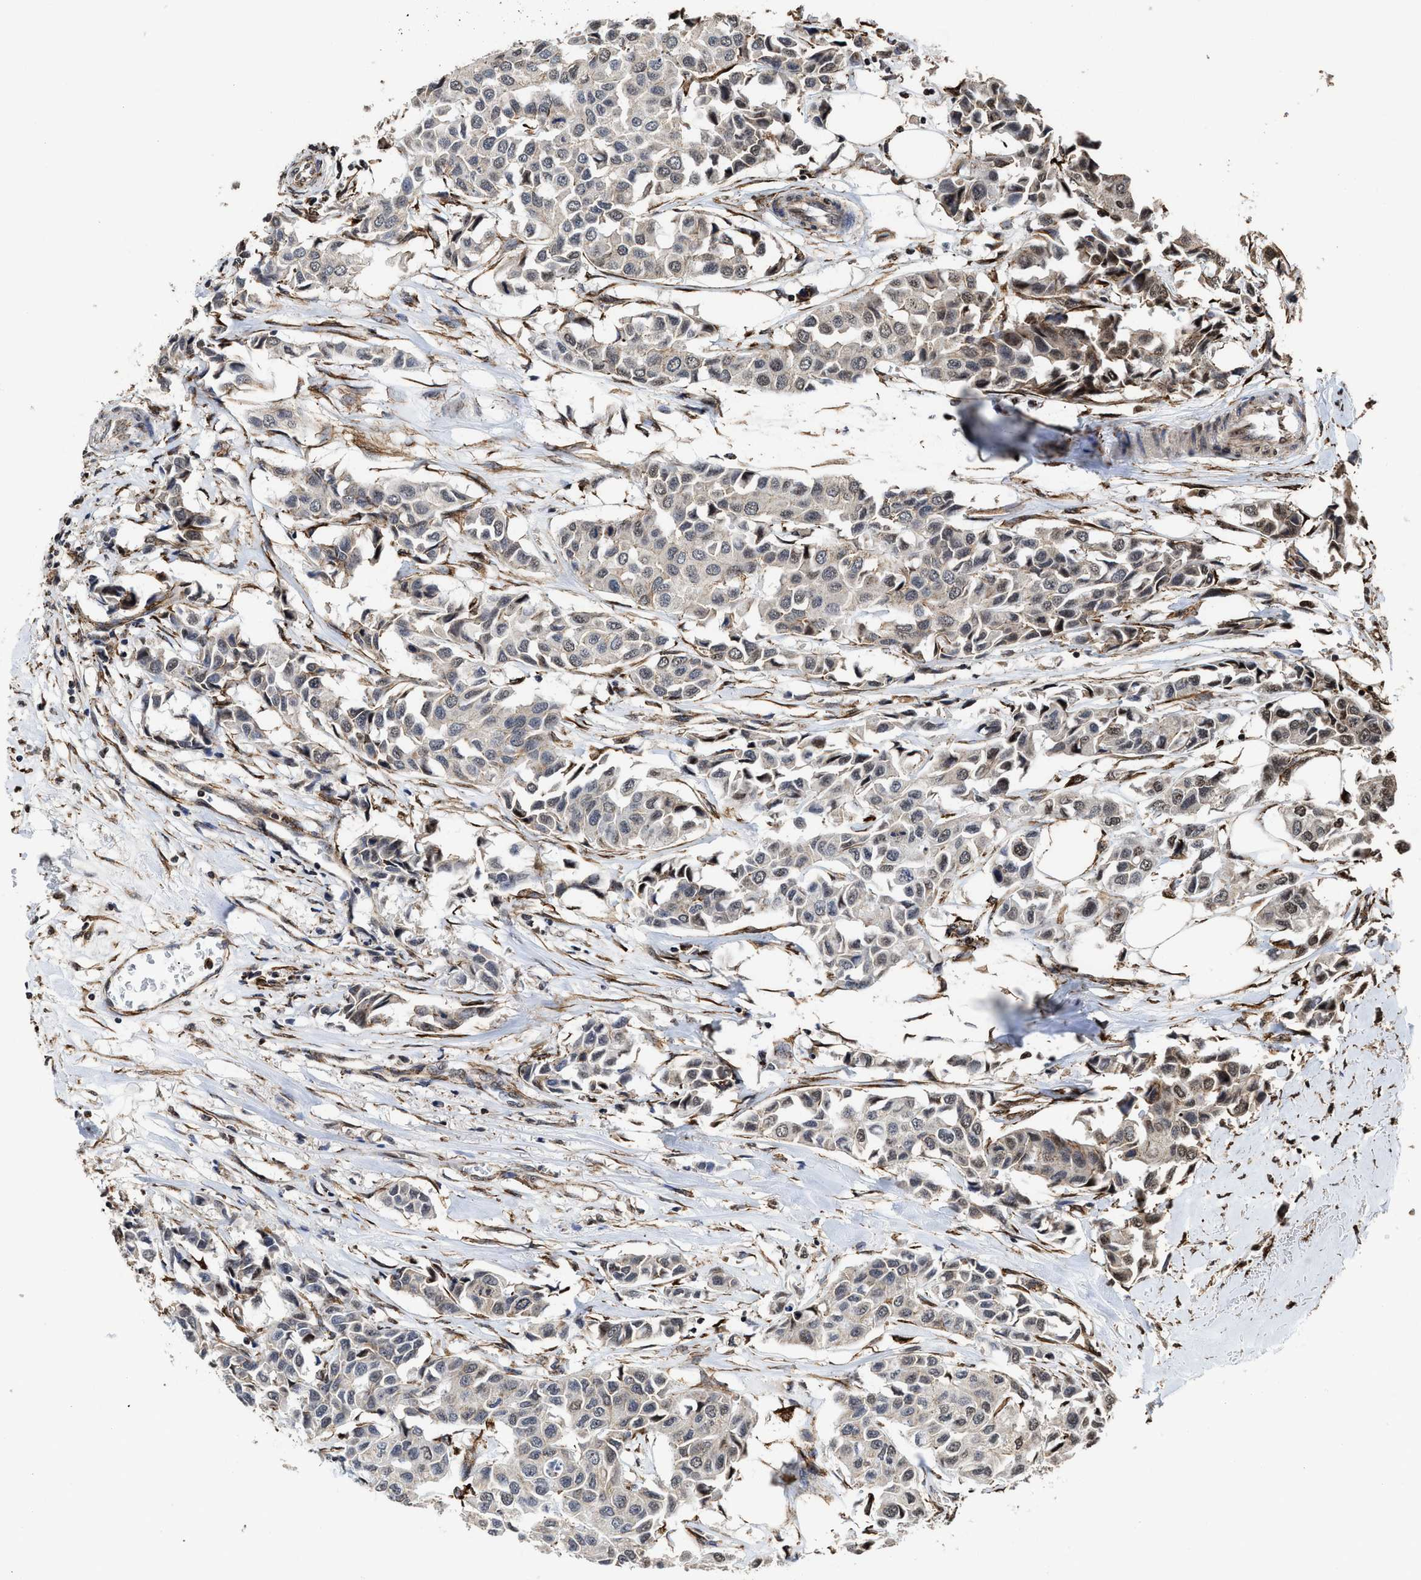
{"staining": {"intensity": "moderate", "quantity": "<25%", "location": "cytoplasmic/membranous,nuclear"}, "tissue": "breast cancer", "cell_type": "Tumor cells", "image_type": "cancer", "snomed": [{"axis": "morphology", "description": "Duct carcinoma"}, {"axis": "topography", "description": "Breast"}], "caption": "A histopathology image of breast intraductal carcinoma stained for a protein reveals moderate cytoplasmic/membranous and nuclear brown staining in tumor cells.", "gene": "SEPTIN2", "patient": {"sex": "female", "age": 80}}